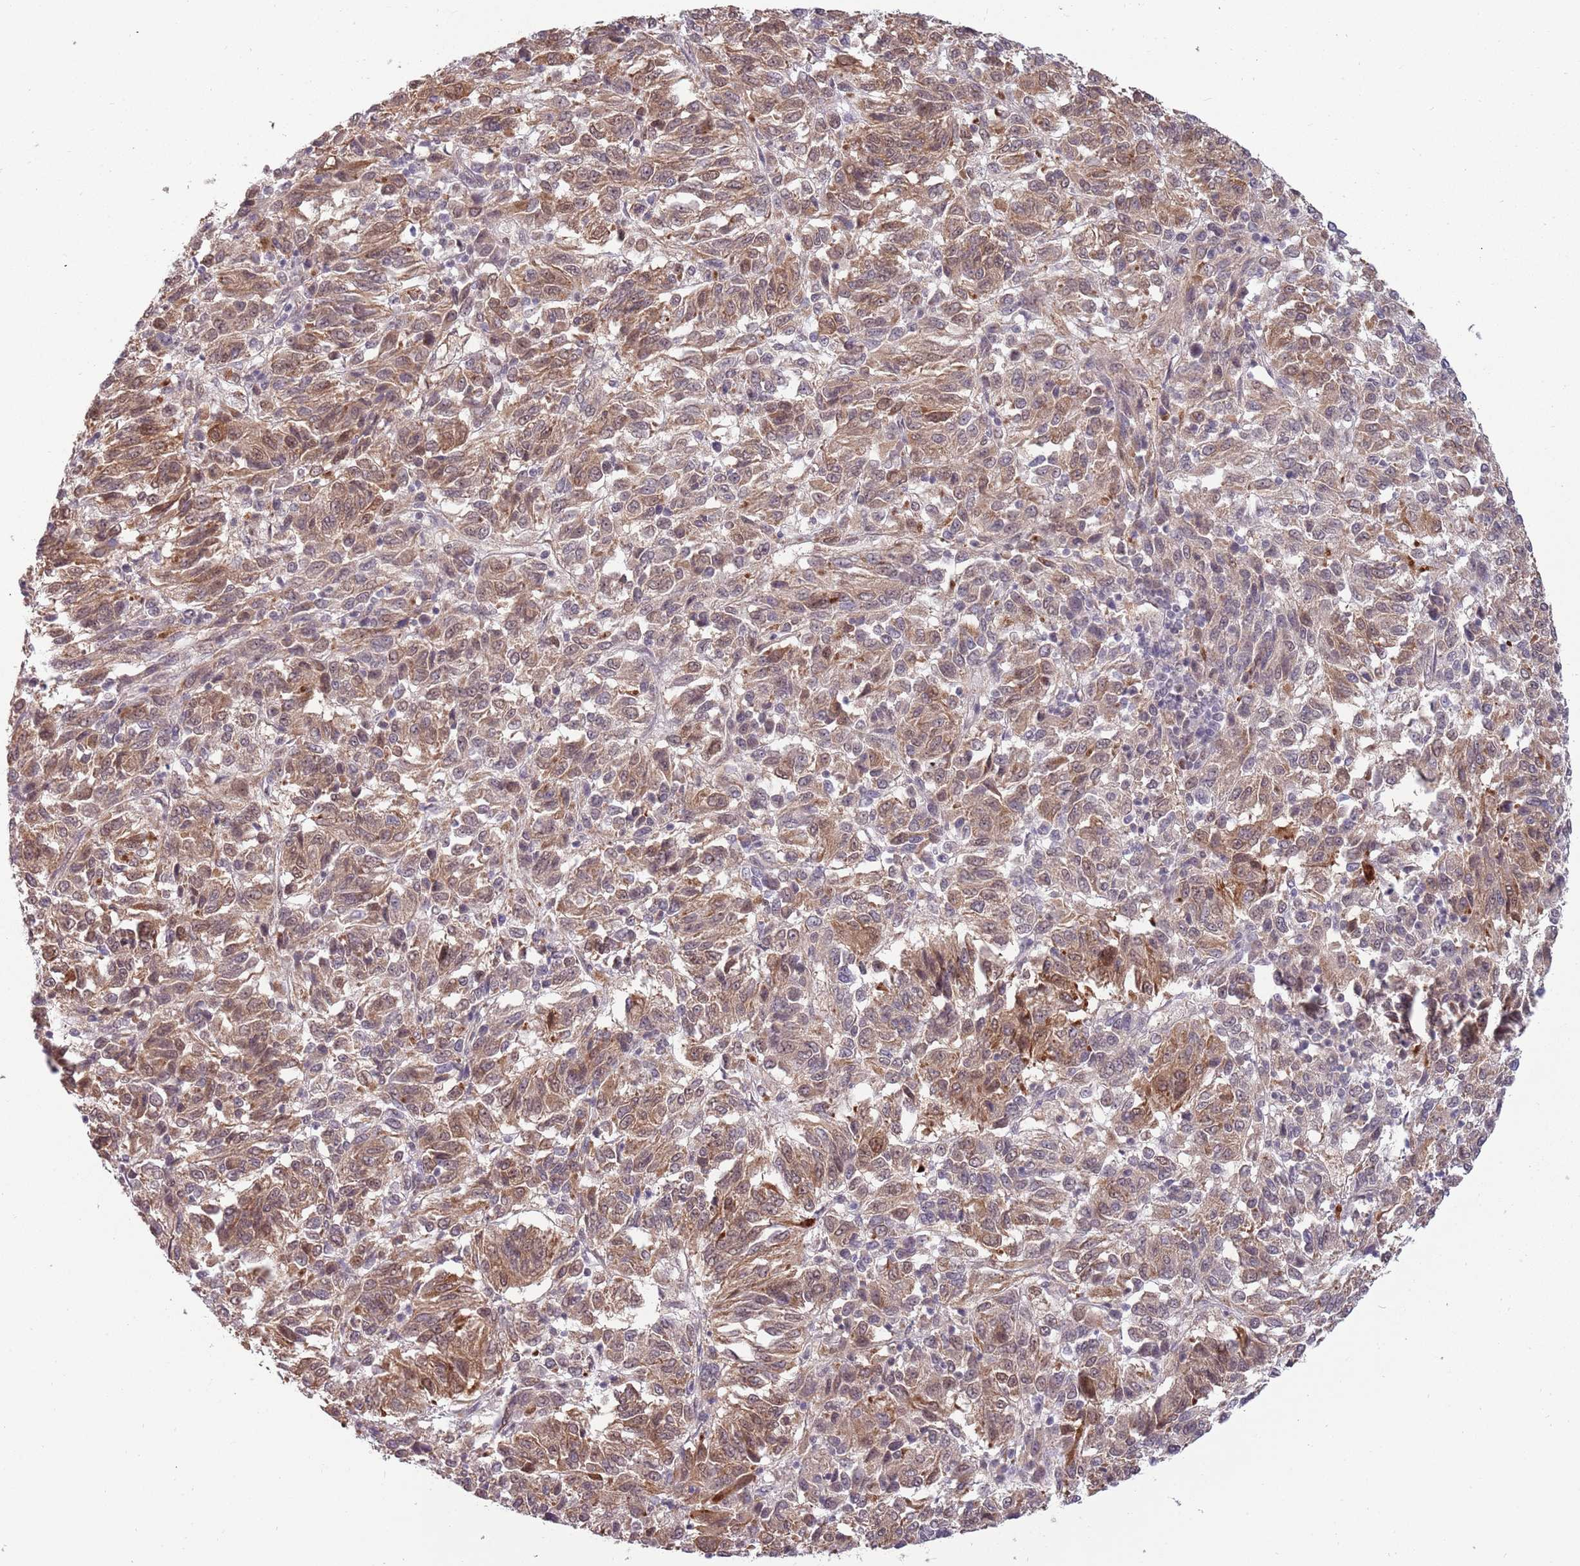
{"staining": {"intensity": "moderate", "quantity": ">75%", "location": "nuclear"}, "tissue": "melanoma", "cell_type": "Tumor cells", "image_type": "cancer", "snomed": [{"axis": "morphology", "description": "Malignant melanoma, Metastatic site"}, {"axis": "topography", "description": "Lung"}], "caption": "The immunohistochemical stain highlights moderate nuclear staining in tumor cells of melanoma tissue.", "gene": "ZBTB7A", "patient": {"sex": "male", "age": 64}}